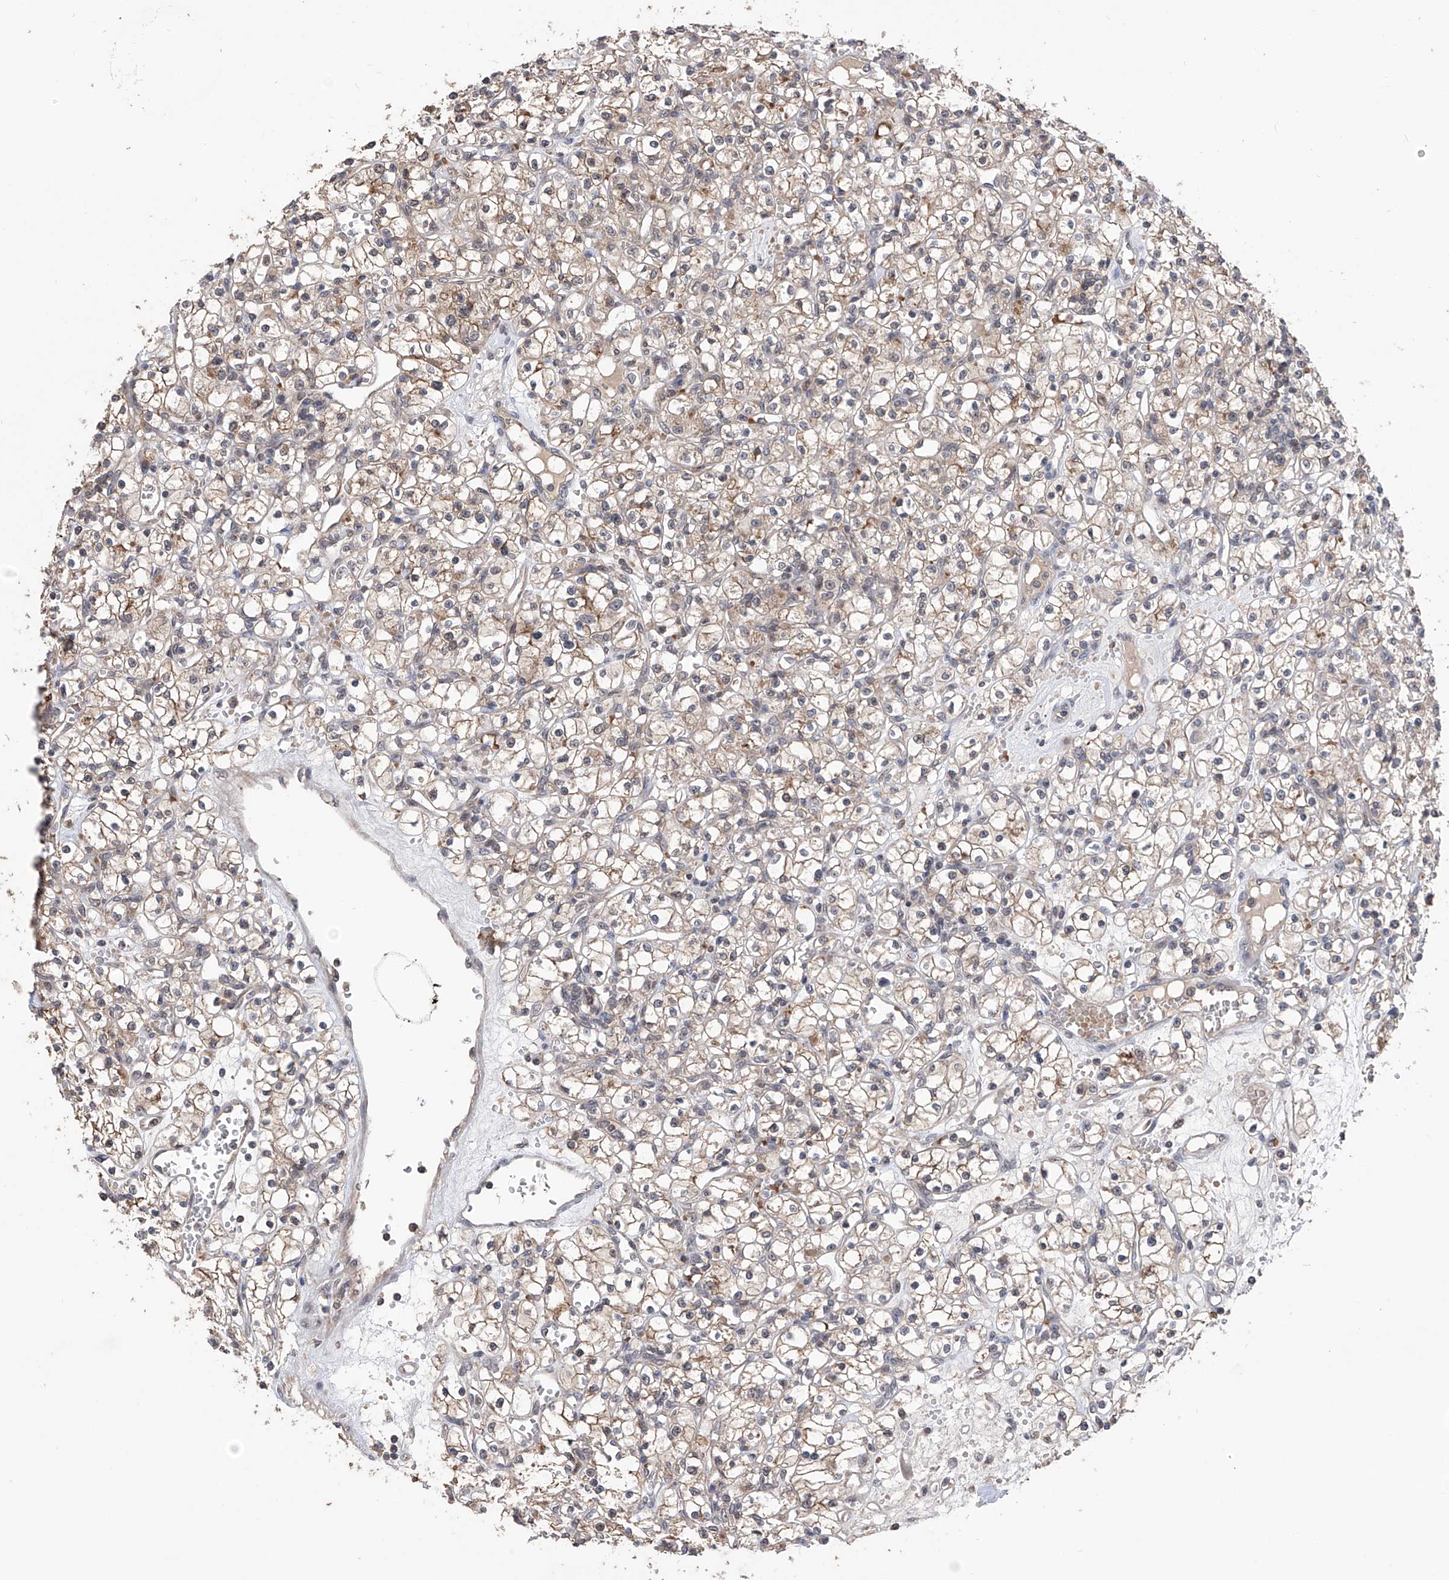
{"staining": {"intensity": "weak", "quantity": "25%-75%", "location": "cytoplasmic/membranous"}, "tissue": "renal cancer", "cell_type": "Tumor cells", "image_type": "cancer", "snomed": [{"axis": "morphology", "description": "Adenocarcinoma, NOS"}, {"axis": "topography", "description": "Kidney"}], "caption": "Renal cancer was stained to show a protein in brown. There is low levels of weak cytoplasmic/membranous staining in about 25%-75% of tumor cells. (DAB = brown stain, brightfield microscopy at high magnification).", "gene": "LYSMD4", "patient": {"sex": "female", "age": 59}}